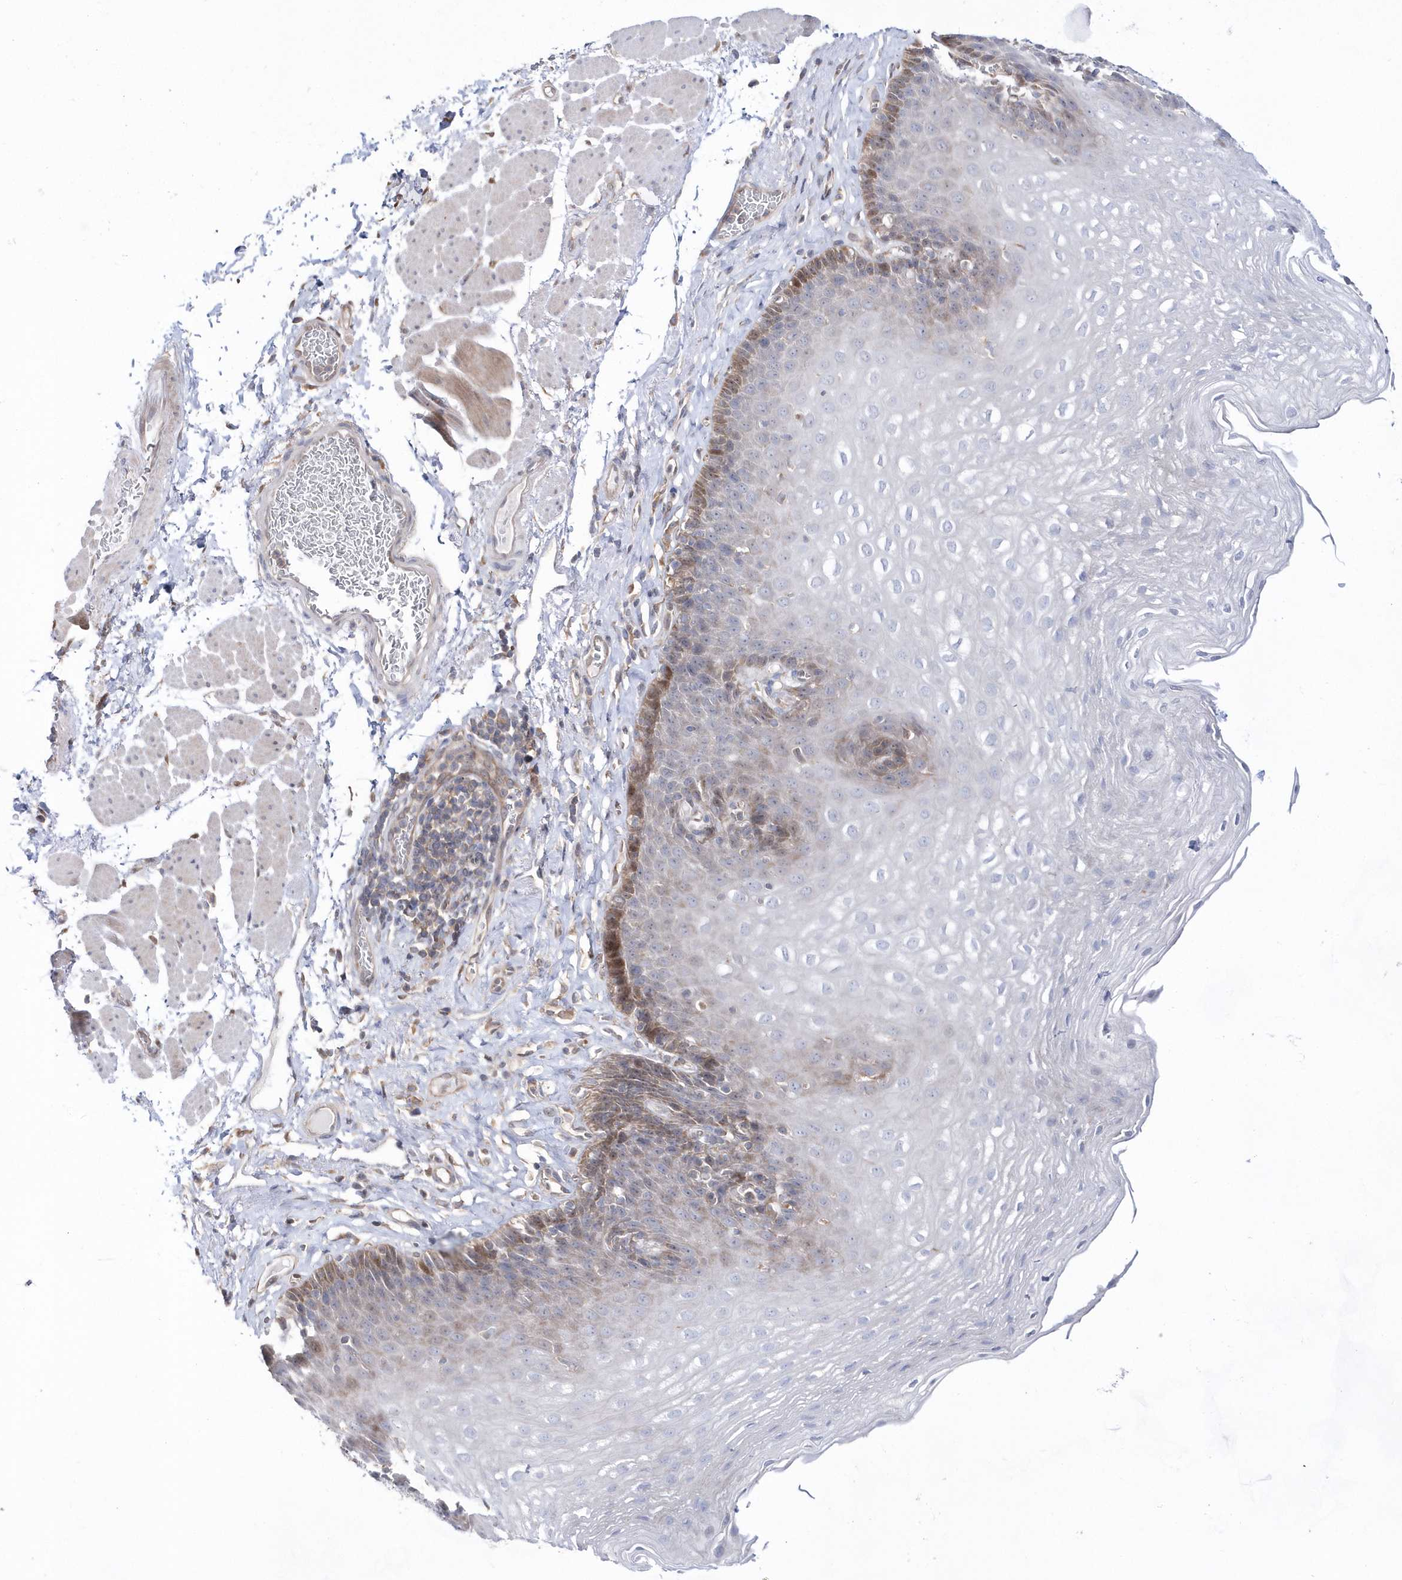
{"staining": {"intensity": "moderate", "quantity": "<25%", "location": "cytoplasmic/membranous,nuclear"}, "tissue": "esophagus", "cell_type": "Squamous epithelial cells", "image_type": "normal", "snomed": [{"axis": "morphology", "description": "Normal tissue, NOS"}, {"axis": "topography", "description": "Esophagus"}], "caption": "Protein positivity by immunohistochemistry displays moderate cytoplasmic/membranous,nuclear expression in approximately <25% of squamous epithelial cells in normal esophagus.", "gene": "BDH2", "patient": {"sex": "female", "age": 66}}